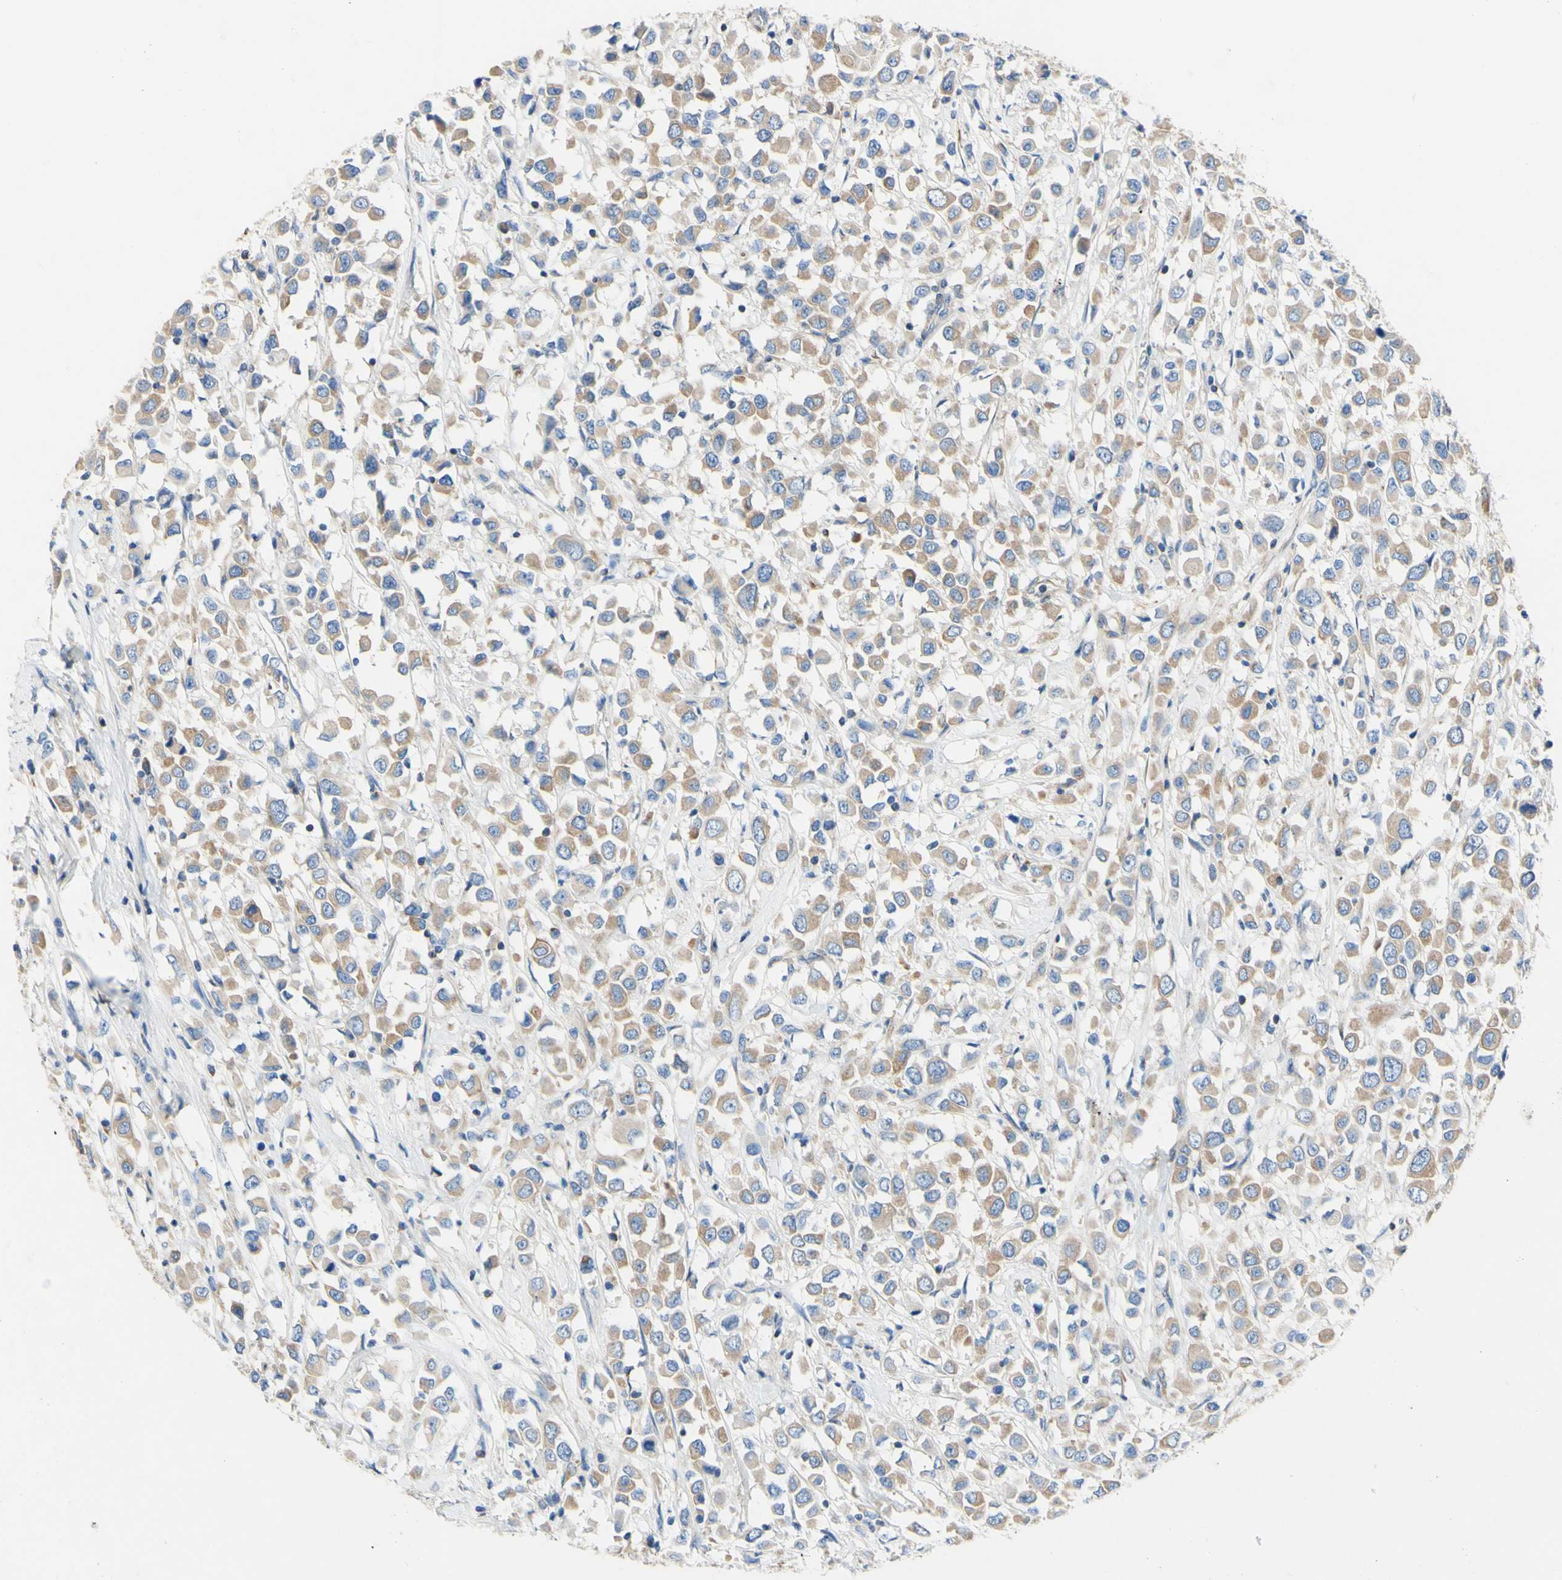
{"staining": {"intensity": "weak", "quantity": ">75%", "location": "cytoplasmic/membranous"}, "tissue": "breast cancer", "cell_type": "Tumor cells", "image_type": "cancer", "snomed": [{"axis": "morphology", "description": "Duct carcinoma"}, {"axis": "topography", "description": "Breast"}], "caption": "Breast invasive ductal carcinoma tissue displays weak cytoplasmic/membranous expression in approximately >75% of tumor cells, visualized by immunohistochemistry. The staining was performed using DAB (3,3'-diaminobenzidine) to visualize the protein expression in brown, while the nuclei were stained in blue with hematoxylin (Magnification: 20x).", "gene": "RETREG2", "patient": {"sex": "female", "age": 61}}